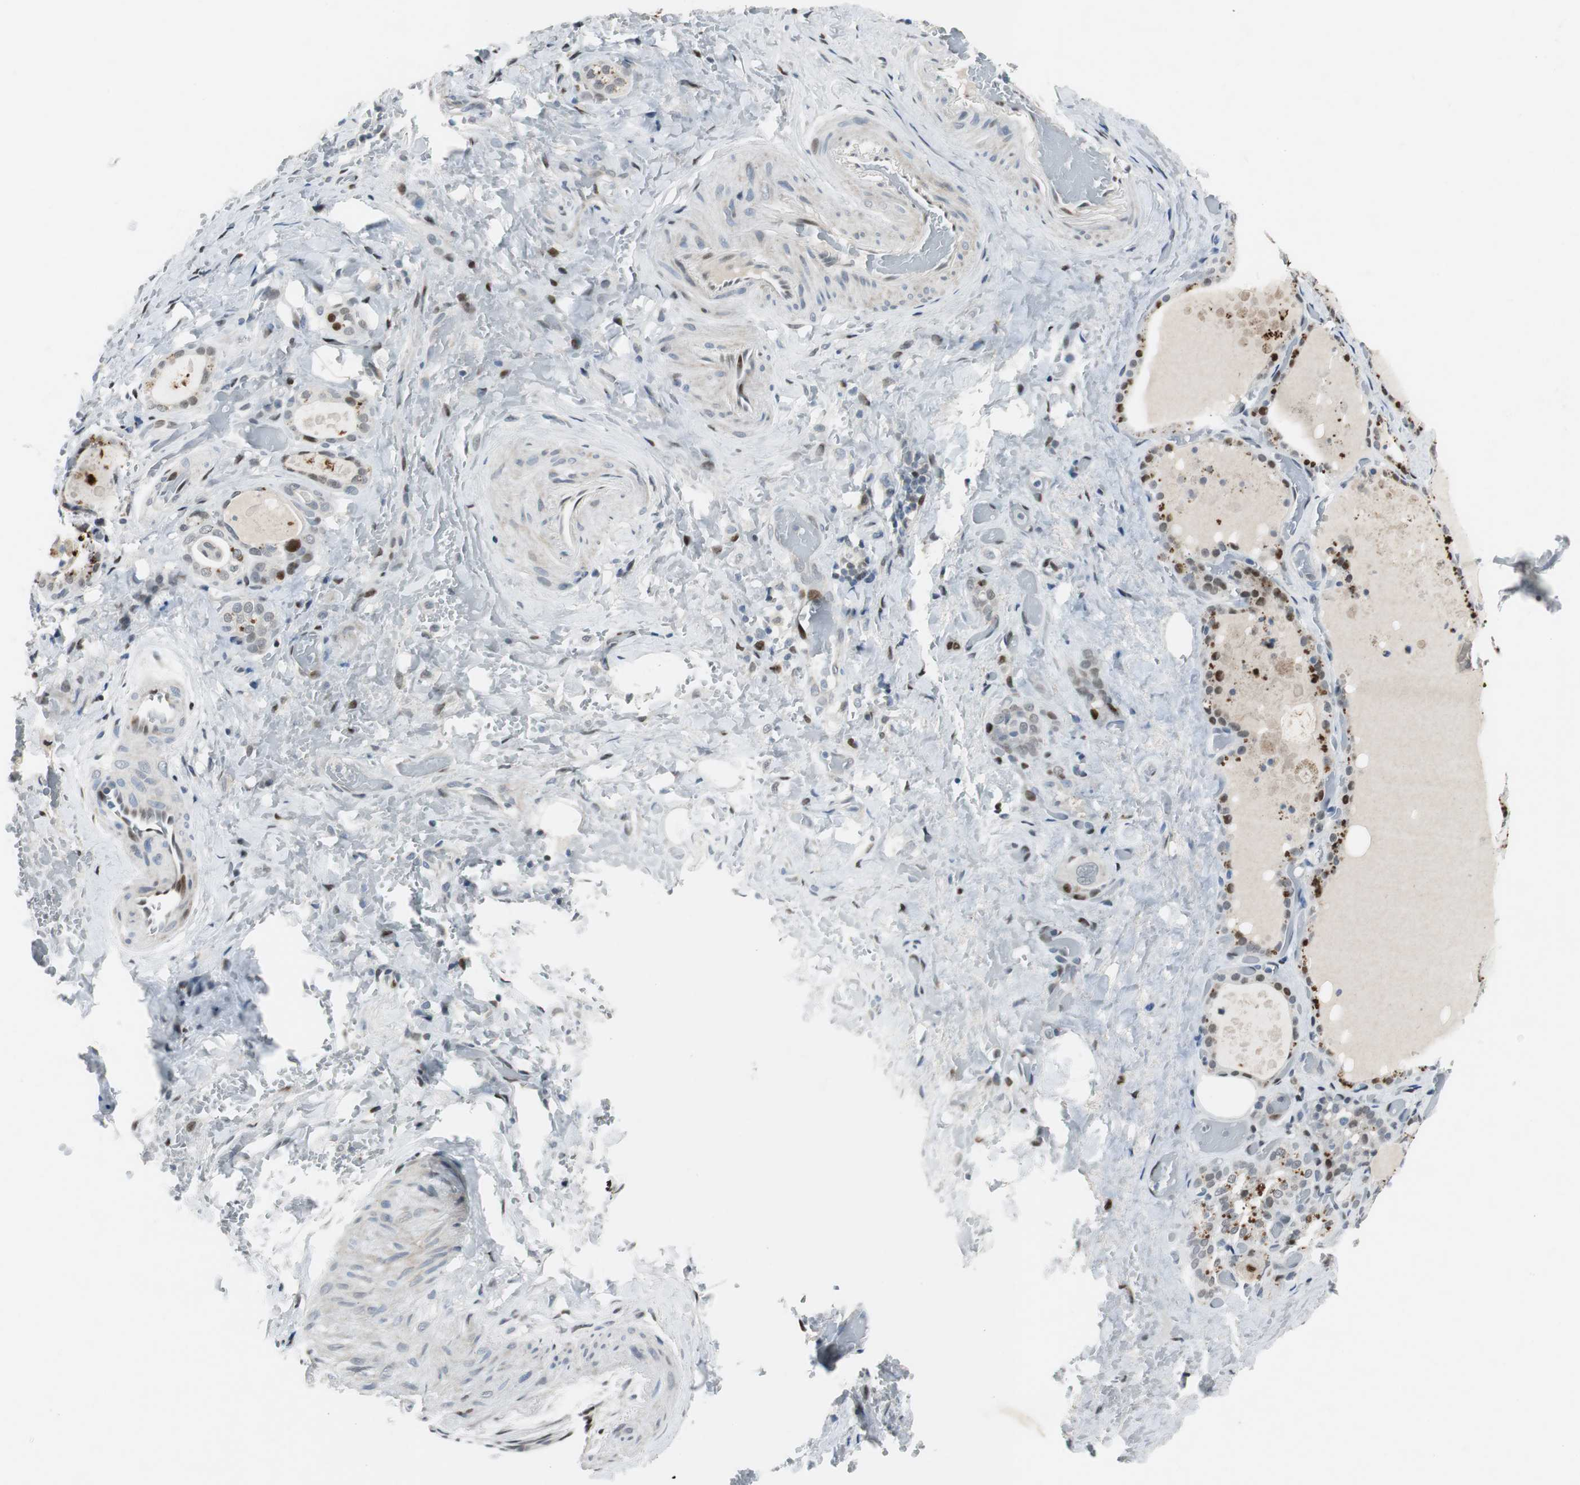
{"staining": {"intensity": "strong", "quantity": "25%-75%", "location": "cytoplasmic/membranous"}, "tissue": "thyroid gland", "cell_type": "Glandular cells", "image_type": "normal", "snomed": [{"axis": "morphology", "description": "Normal tissue, NOS"}, {"axis": "topography", "description": "Thyroid gland"}], "caption": "Glandular cells show high levels of strong cytoplasmic/membranous expression in approximately 25%-75% of cells in unremarkable thyroid gland. (IHC, brightfield microscopy, high magnification).", "gene": "AJUBA", "patient": {"sex": "male", "age": 61}}